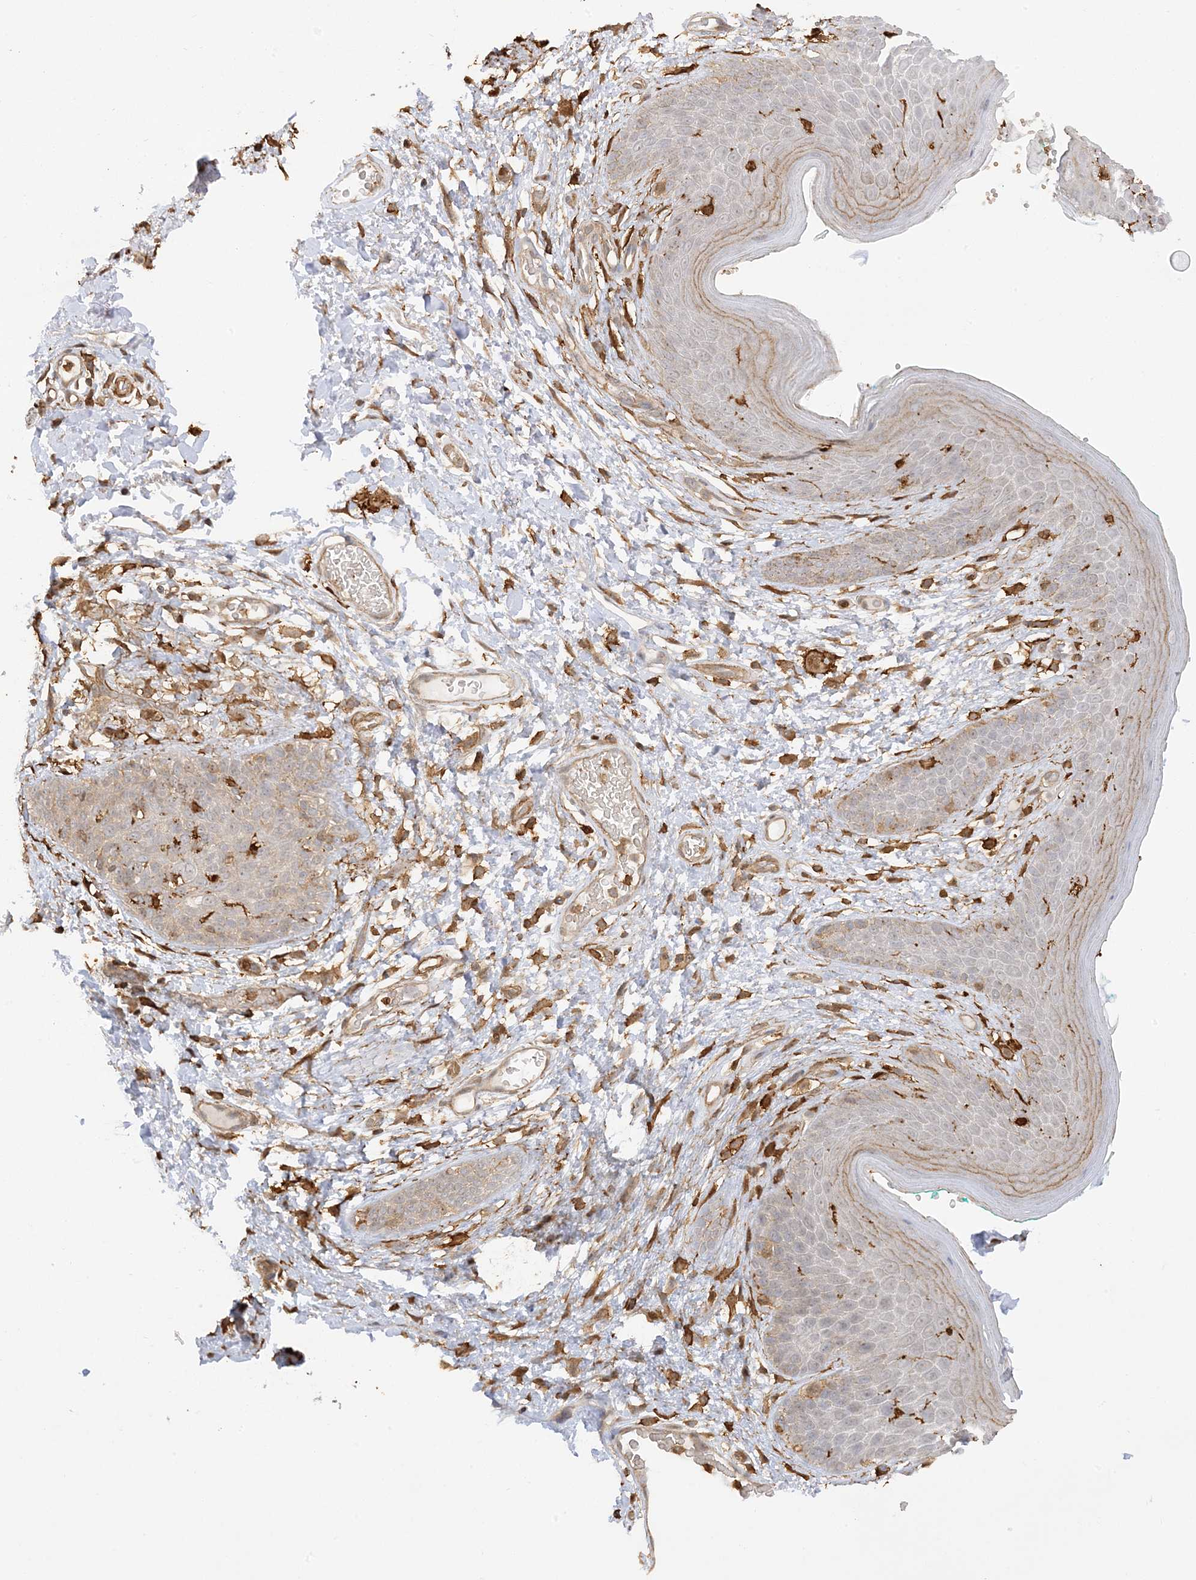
{"staining": {"intensity": "moderate", "quantity": "25%-75%", "location": "cytoplasmic/membranous"}, "tissue": "skin", "cell_type": "Epidermal cells", "image_type": "normal", "snomed": [{"axis": "morphology", "description": "Normal tissue, NOS"}, {"axis": "topography", "description": "Anal"}], "caption": "Skin stained with immunohistochemistry (IHC) displays moderate cytoplasmic/membranous staining in about 25%-75% of epidermal cells. (Stains: DAB in brown, nuclei in blue, Microscopy: brightfield microscopy at high magnification).", "gene": "PHACTR2", "patient": {"sex": "male", "age": 74}}